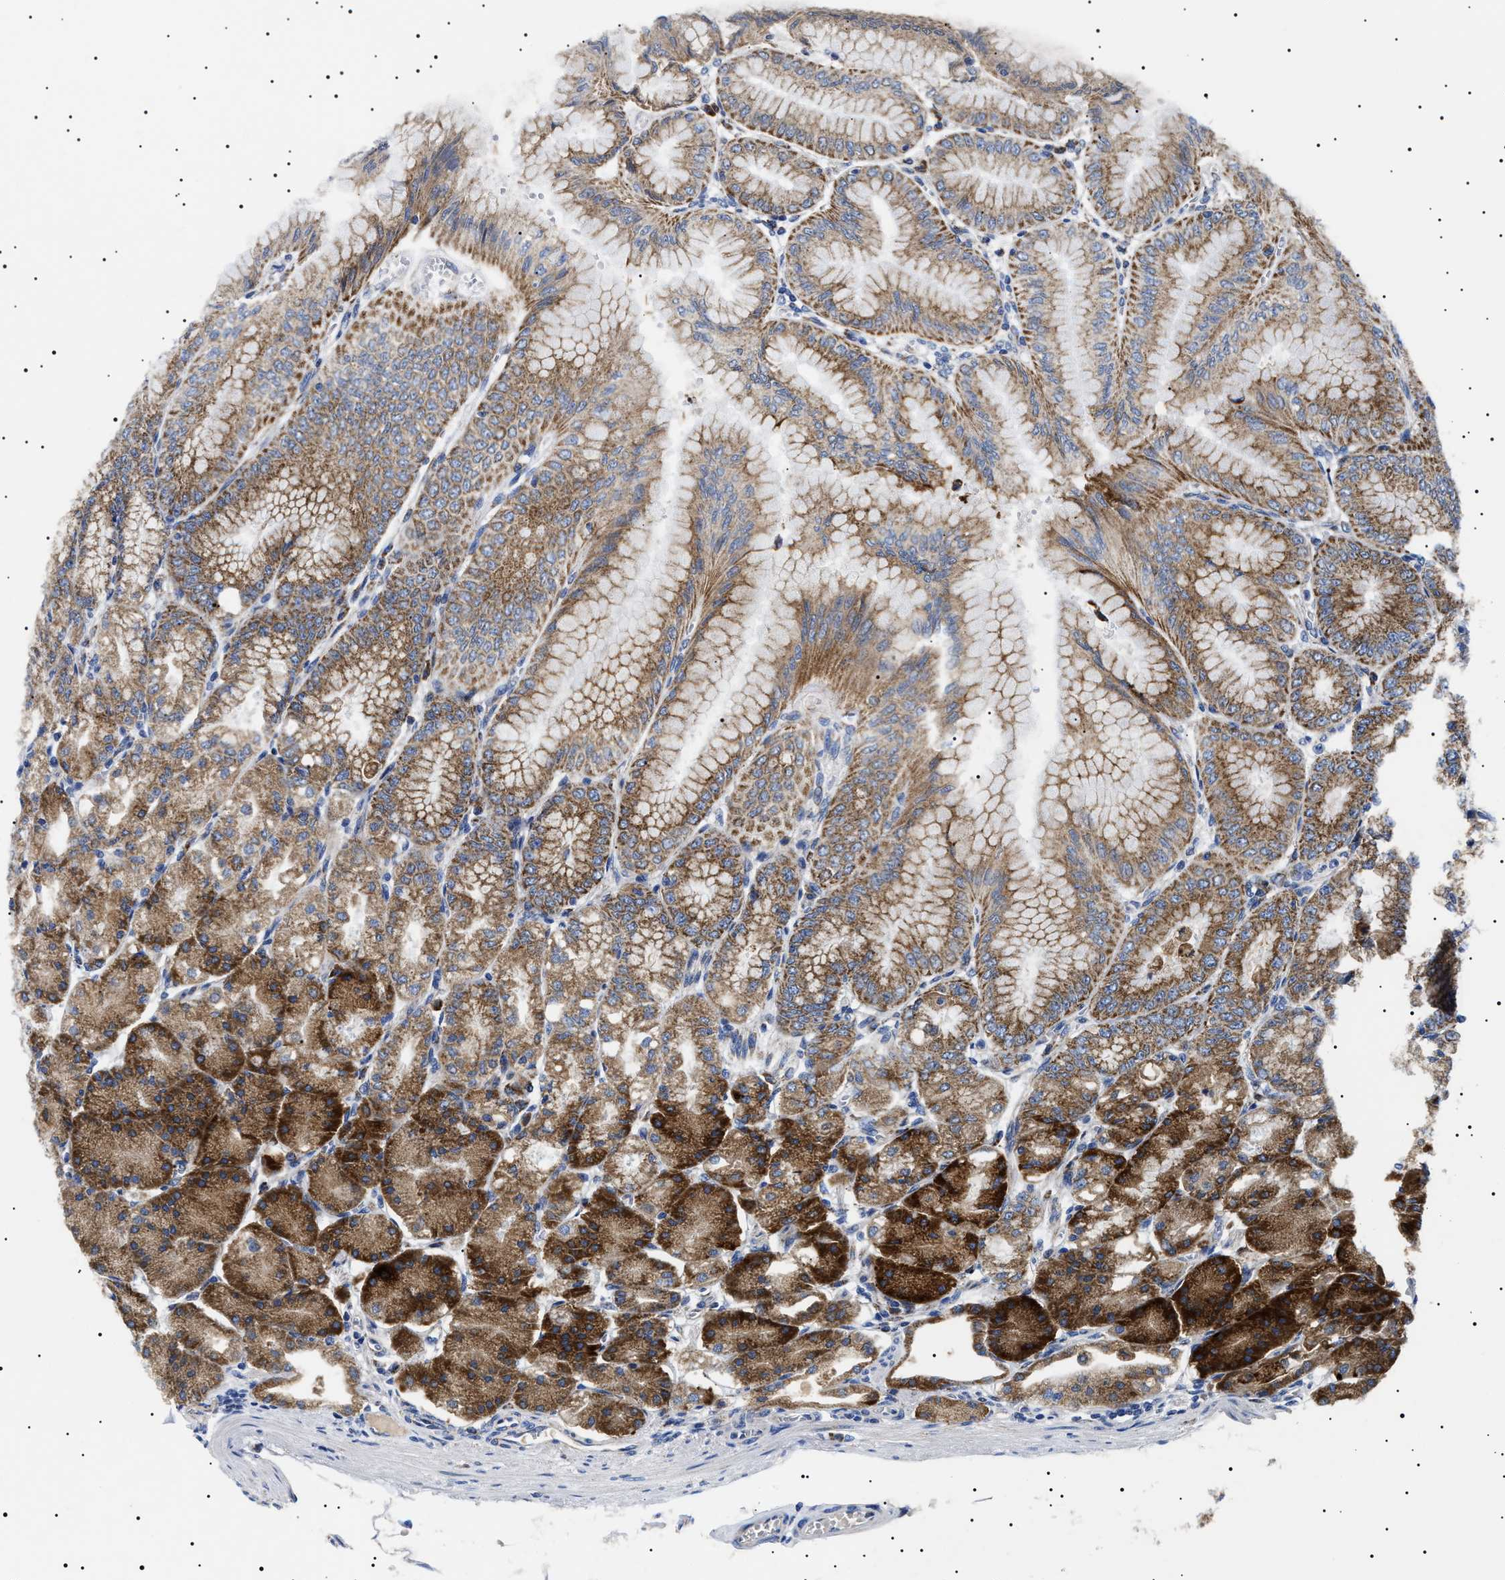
{"staining": {"intensity": "strong", "quantity": ">75%", "location": "cytoplasmic/membranous"}, "tissue": "stomach", "cell_type": "Glandular cells", "image_type": "normal", "snomed": [{"axis": "morphology", "description": "Normal tissue, NOS"}, {"axis": "topography", "description": "Stomach, lower"}], "caption": "A brown stain labels strong cytoplasmic/membranous expression of a protein in glandular cells of normal human stomach. The staining was performed using DAB (3,3'-diaminobenzidine) to visualize the protein expression in brown, while the nuclei were stained in blue with hematoxylin (Magnification: 20x).", "gene": "CHRDL2", "patient": {"sex": "male", "age": 71}}